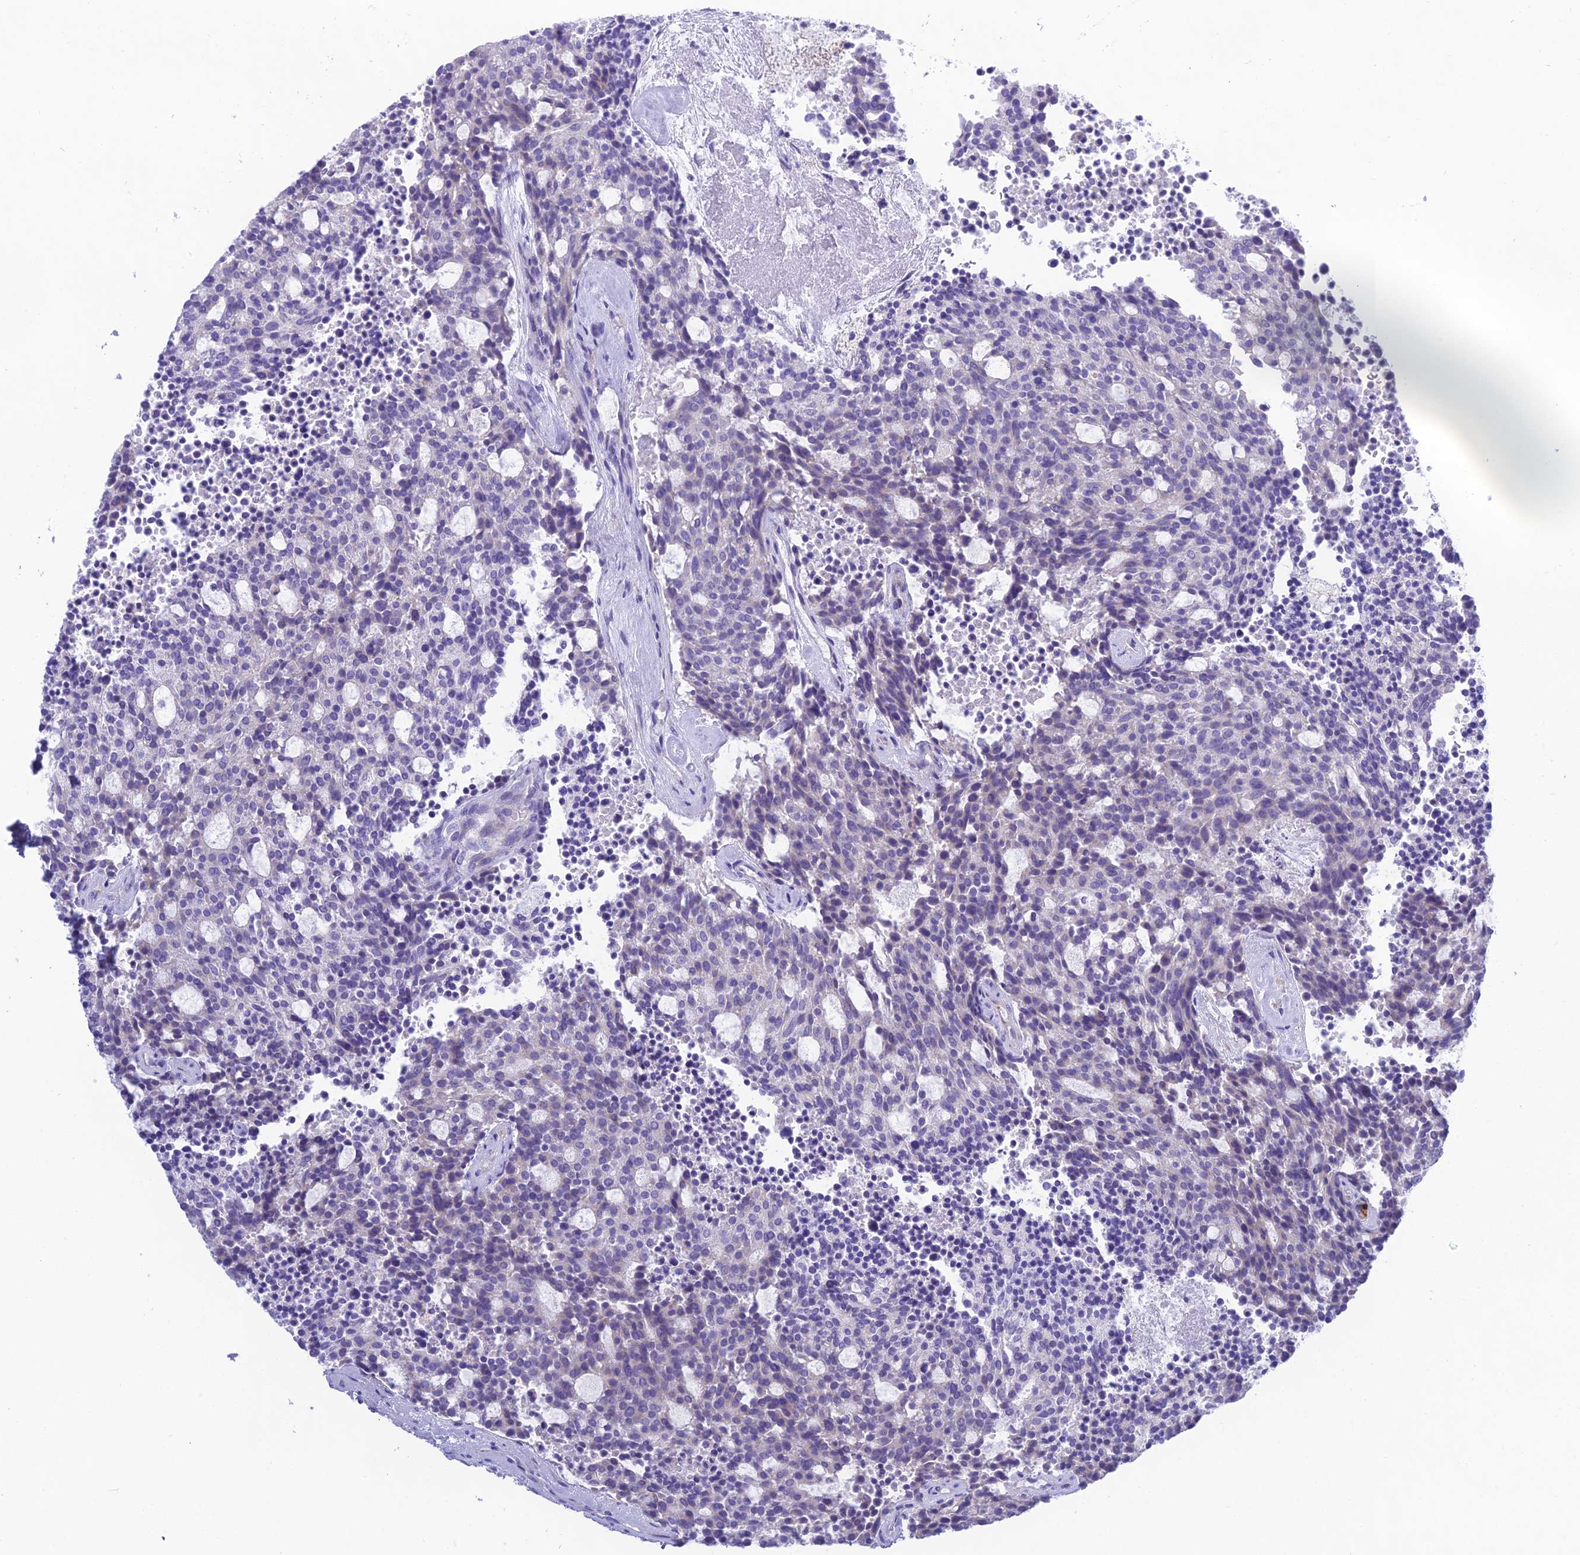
{"staining": {"intensity": "negative", "quantity": "none", "location": "none"}, "tissue": "carcinoid", "cell_type": "Tumor cells", "image_type": "cancer", "snomed": [{"axis": "morphology", "description": "Carcinoid, malignant, NOS"}, {"axis": "topography", "description": "Pancreas"}], "caption": "This is an IHC photomicrograph of carcinoid. There is no positivity in tumor cells.", "gene": "KIAA0408", "patient": {"sex": "female", "age": 54}}